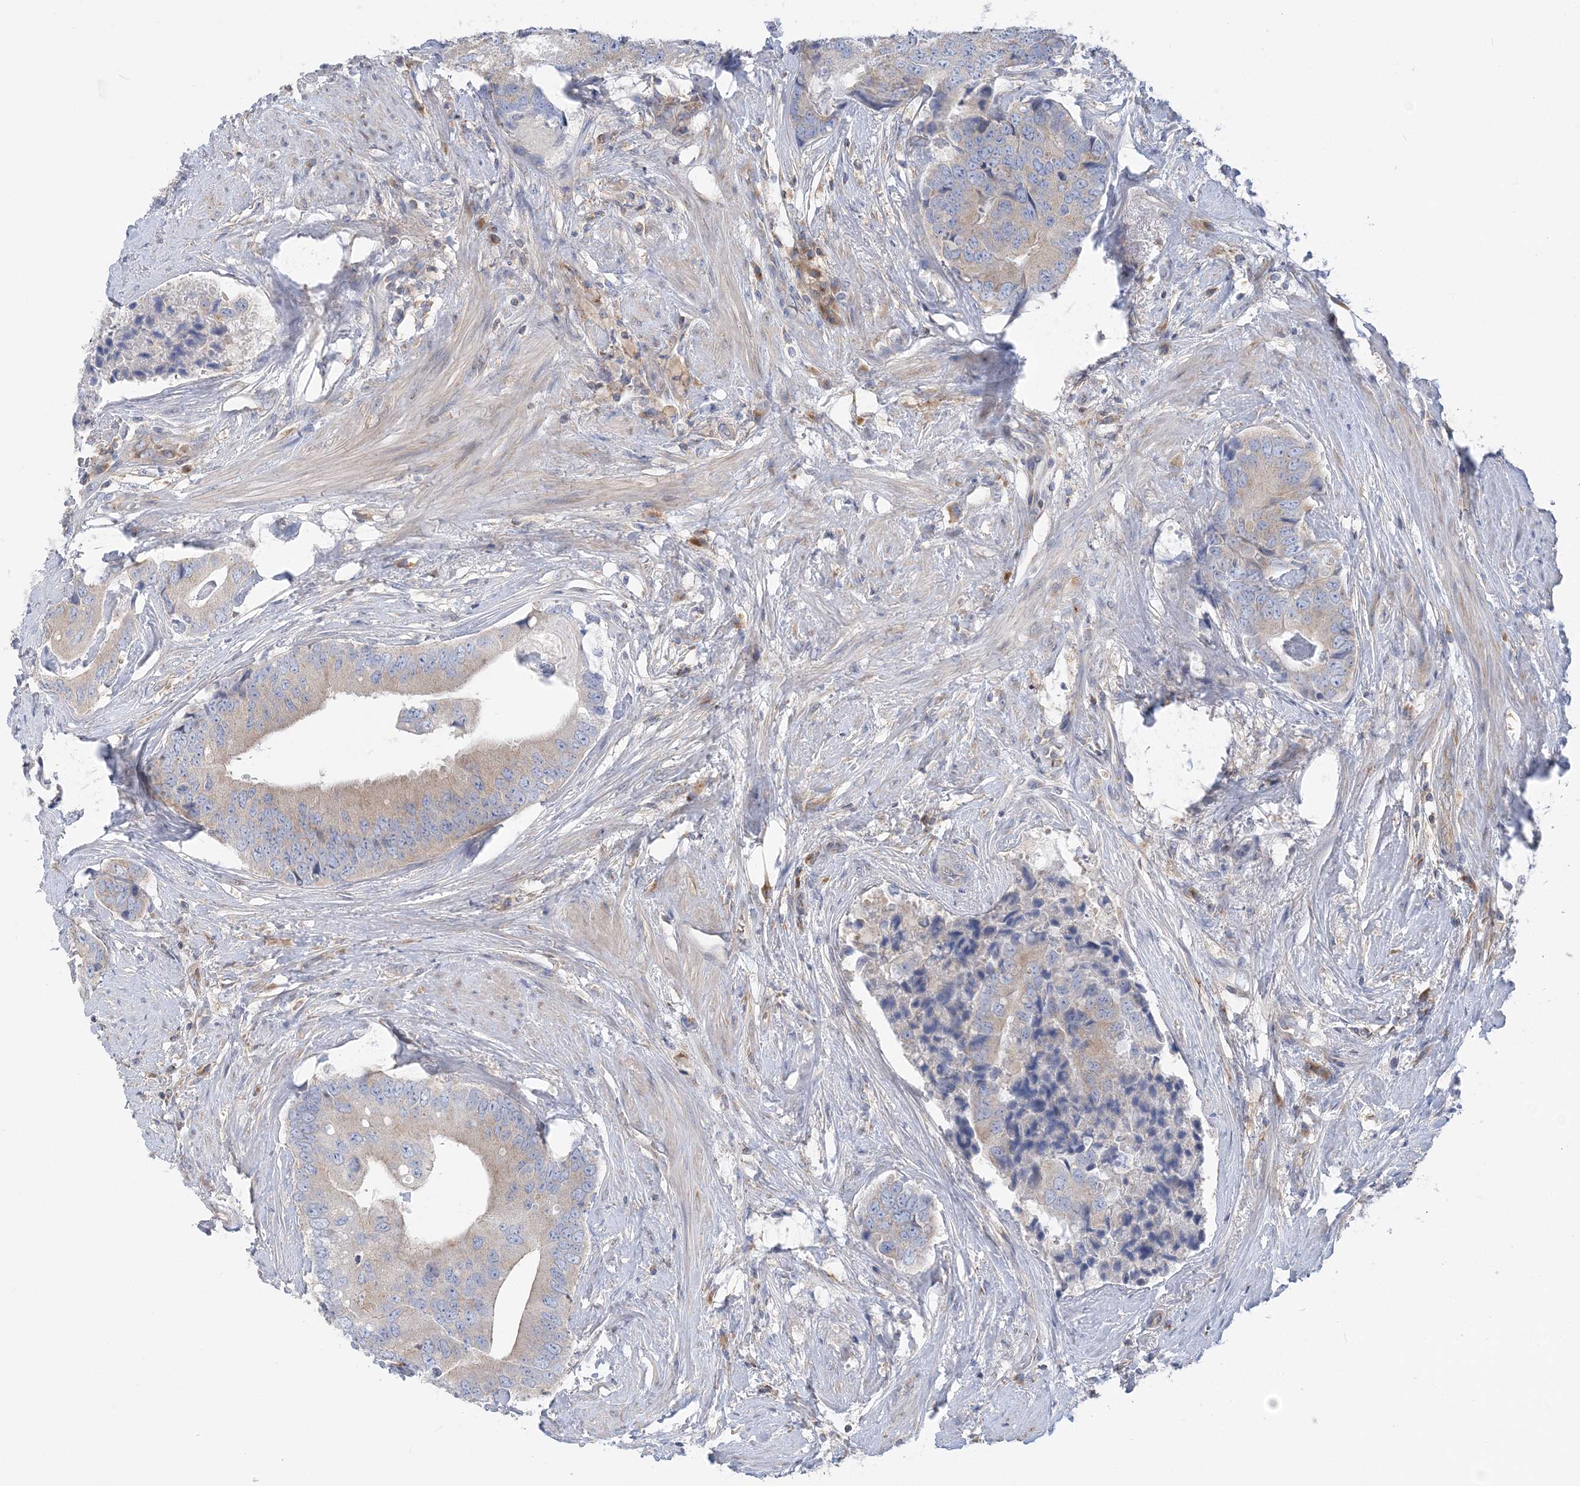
{"staining": {"intensity": "weak", "quantity": "25%-75%", "location": "cytoplasmic/membranous"}, "tissue": "prostate cancer", "cell_type": "Tumor cells", "image_type": "cancer", "snomed": [{"axis": "morphology", "description": "Adenocarcinoma, High grade"}, {"axis": "topography", "description": "Prostate"}], "caption": "IHC micrograph of neoplastic tissue: human prostate cancer (adenocarcinoma (high-grade)) stained using IHC displays low levels of weak protein expression localized specifically in the cytoplasmic/membranous of tumor cells, appearing as a cytoplasmic/membranous brown color.", "gene": "FAM114A2", "patient": {"sex": "male", "age": 70}}